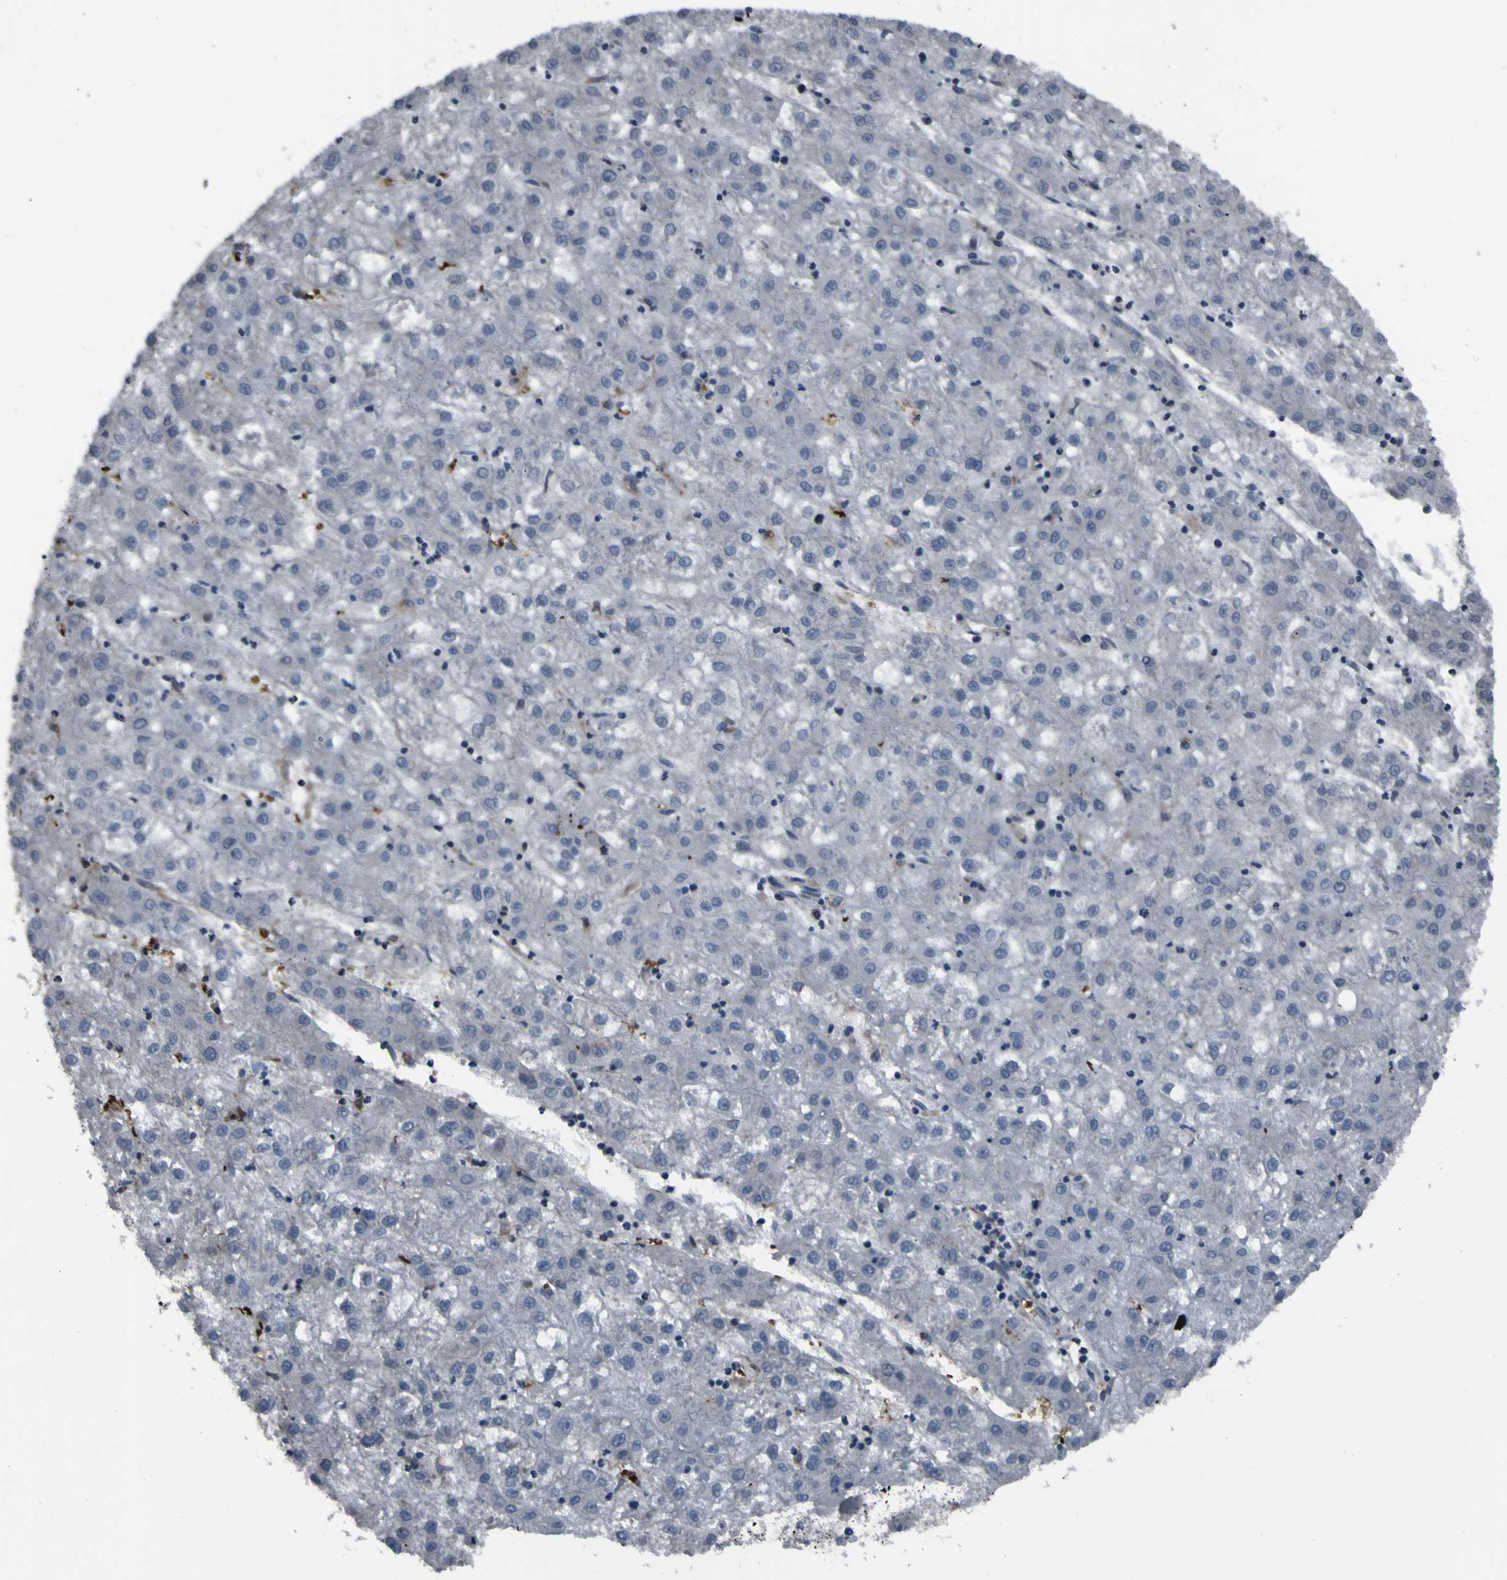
{"staining": {"intensity": "negative", "quantity": "none", "location": "none"}, "tissue": "liver cancer", "cell_type": "Tumor cells", "image_type": "cancer", "snomed": [{"axis": "morphology", "description": "Carcinoma, Hepatocellular, NOS"}, {"axis": "topography", "description": "Liver"}], "caption": "This is an IHC image of human liver cancer. There is no staining in tumor cells.", "gene": "GRAMD1A", "patient": {"sex": "male", "age": 72}}